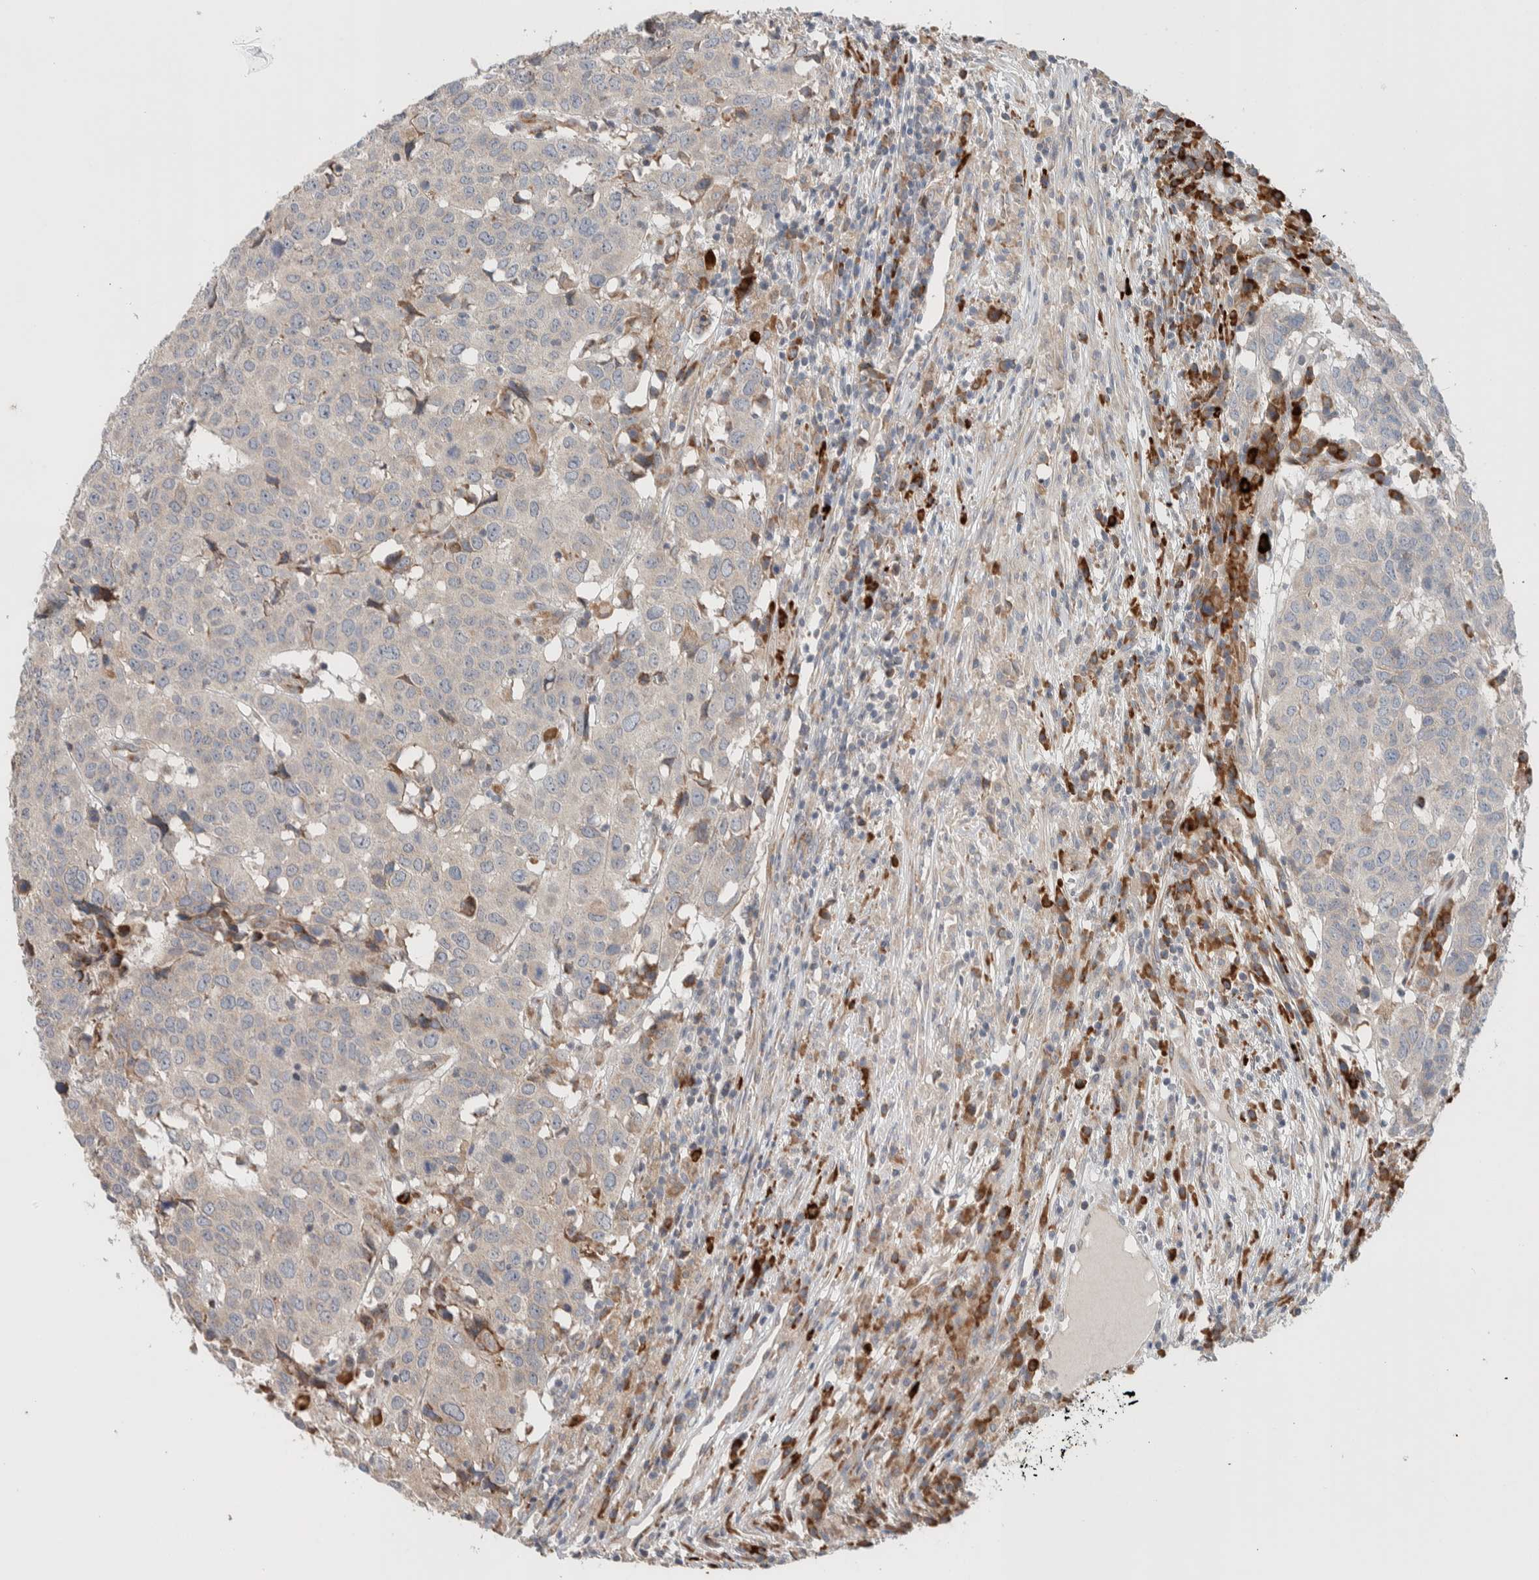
{"staining": {"intensity": "weak", "quantity": "<25%", "location": "cytoplasmic/membranous"}, "tissue": "head and neck cancer", "cell_type": "Tumor cells", "image_type": "cancer", "snomed": [{"axis": "morphology", "description": "Squamous cell carcinoma, NOS"}, {"axis": "topography", "description": "Head-Neck"}], "caption": "Head and neck cancer was stained to show a protein in brown. There is no significant expression in tumor cells.", "gene": "ADCY8", "patient": {"sex": "male", "age": 66}}